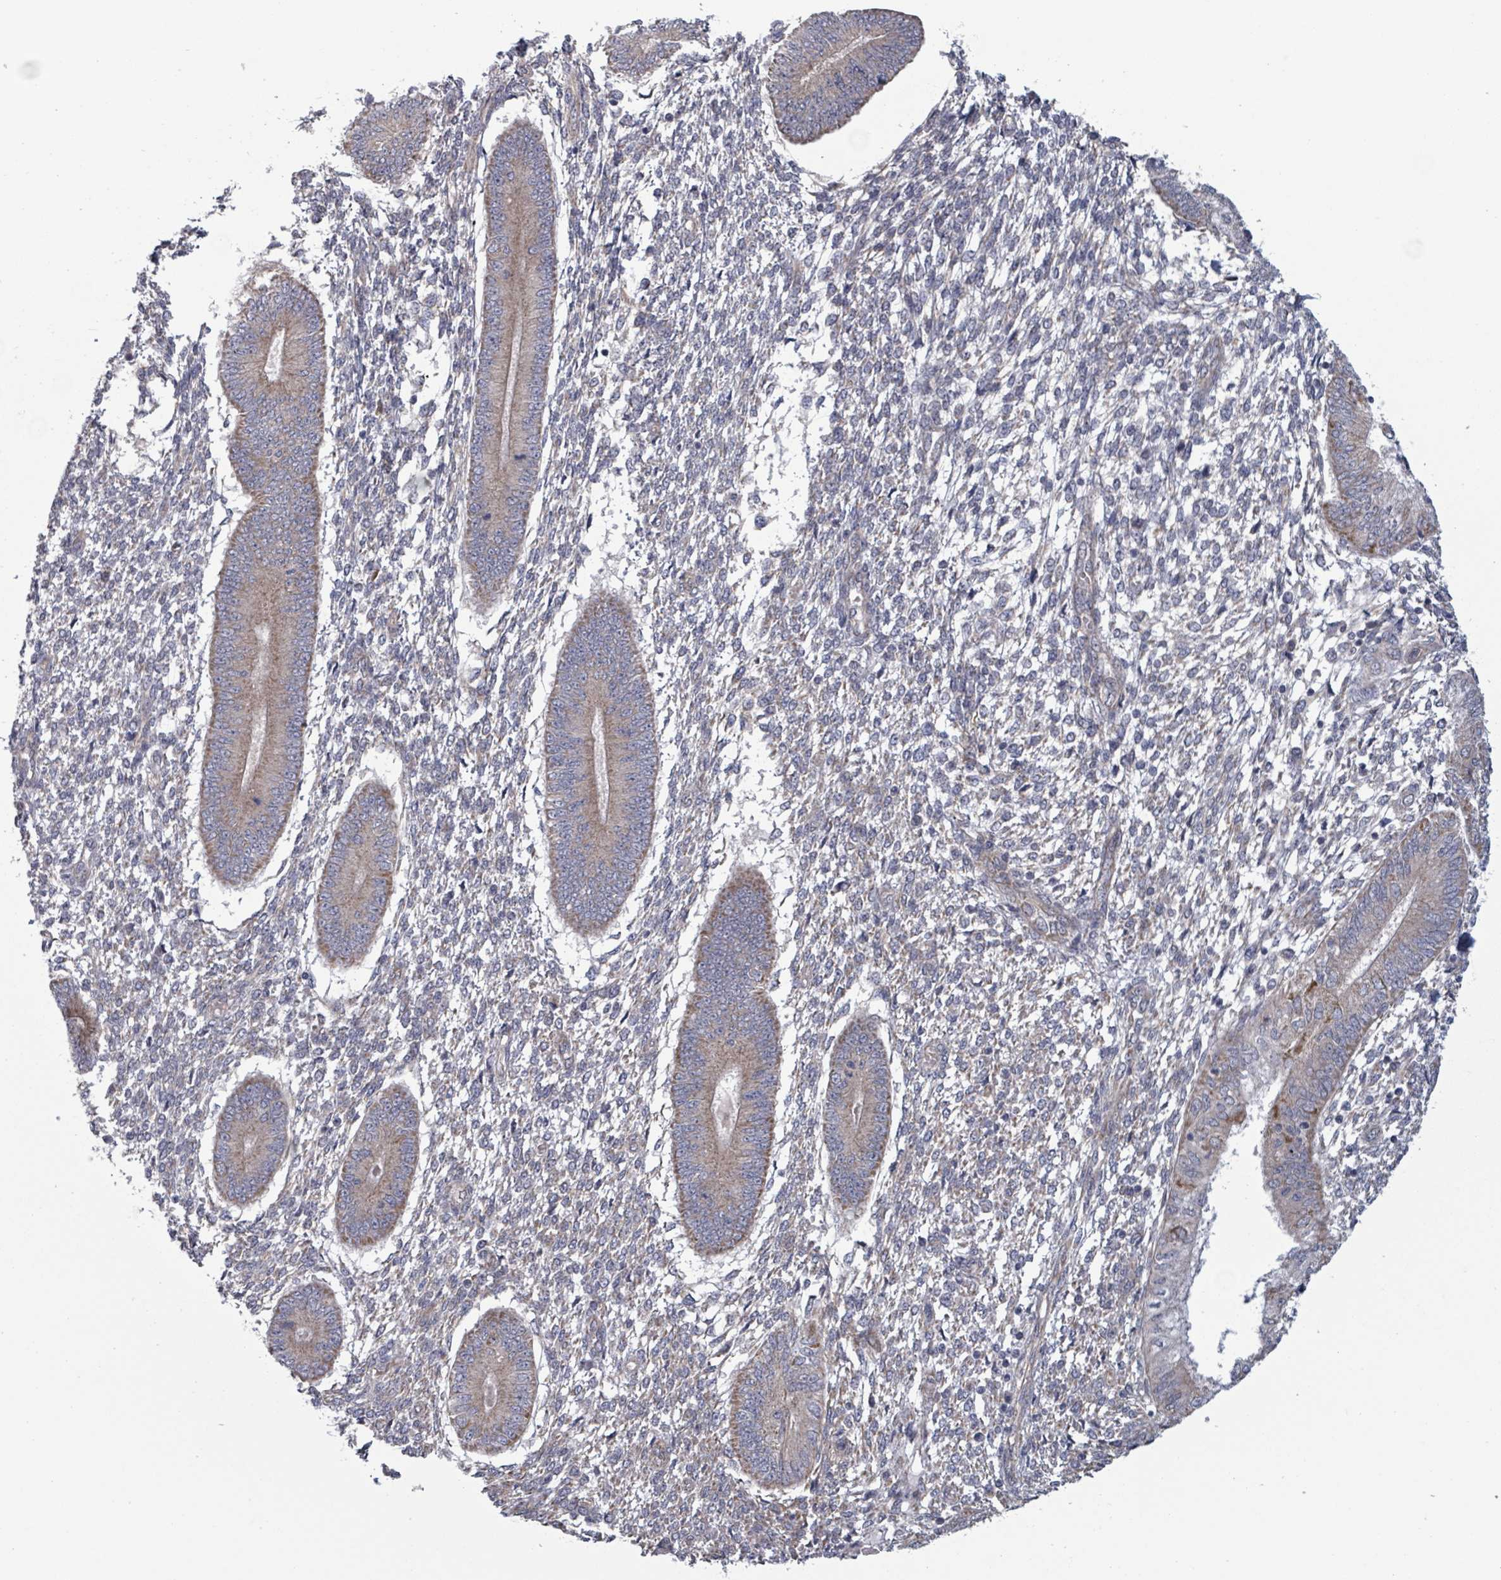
{"staining": {"intensity": "negative", "quantity": "none", "location": "none"}, "tissue": "endometrium", "cell_type": "Cells in endometrial stroma", "image_type": "normal", "snomed": [{"axis": "morphology", "description": "Normal tissue, NOS"}, {"axis": "topography", "description": "Endometrium"}], "caption": "IHC image of normal endometrium stained for a protein (brown), which displays no expression in cells in endometrial stroma.", "gene": "FKBP1A", "patient": {"sex": "female", "age": 49}}